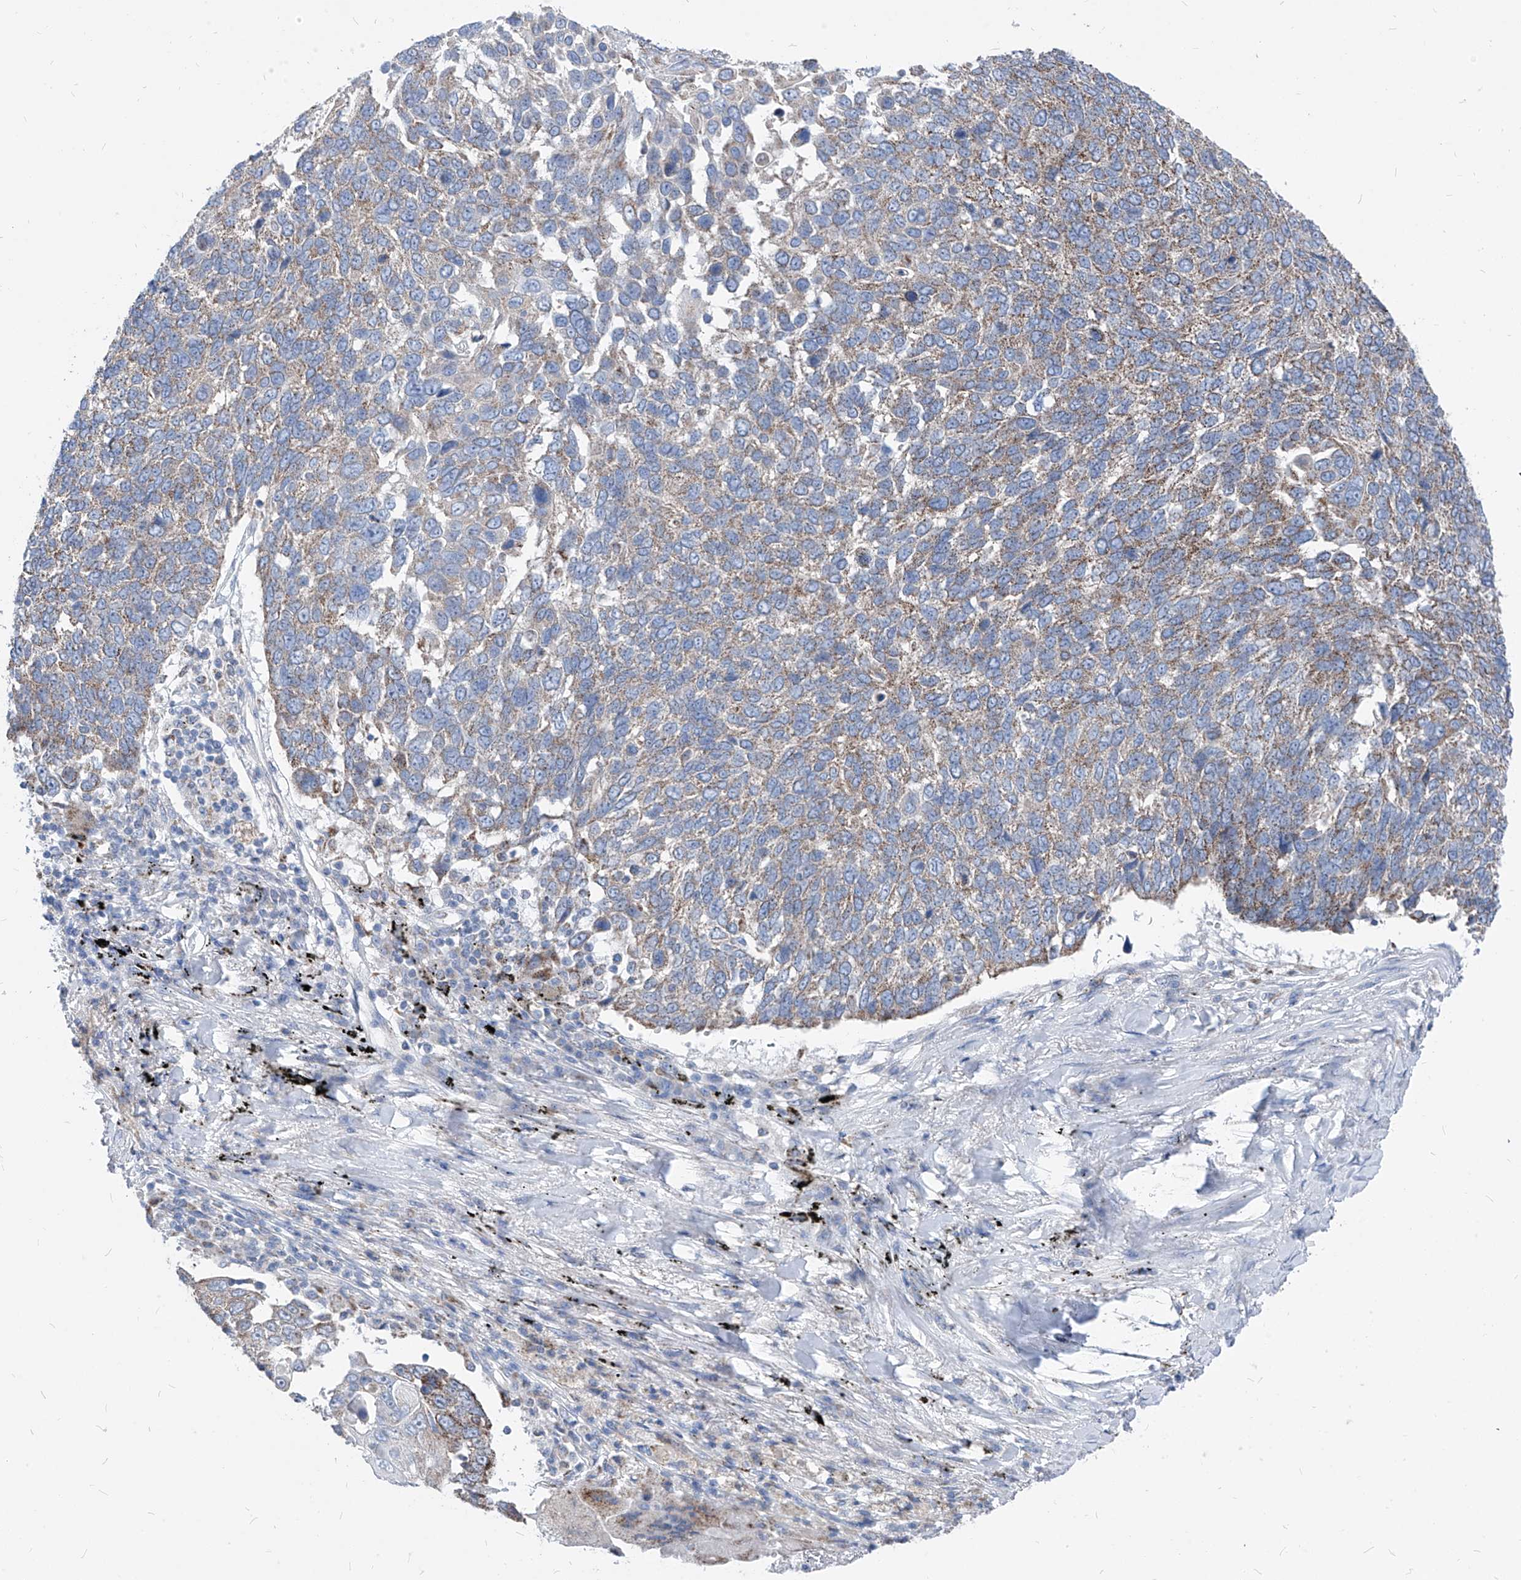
{"staining": {"intensity": "moderate", "quantity": "25%-75%", "location": "cytoplasmic/membranous"}, "tissue": "lung cancer", "cell_type": "Tumor cells", "image_type": "cancer", "snomed": [{"axis": "morphology", "description": "Squamous cell carcinoma, NOS"}, {"axis": "topography", "description": "Lung"}], "caption": "IHC staining of lung cancer (squamous cell carcinoma), which reveals medium levels of moderate cytoplasmic/membranous staining in about 25%-75% of tumor cells indicating moderate cytoplasmic/membranous protein expression. The staining was performed using DAB (brown) for protein detection and nuclei were counterstained in hematoxylin (blue).", "gene": "AGPS", "patient": {"sex": "male", "age": 66}}